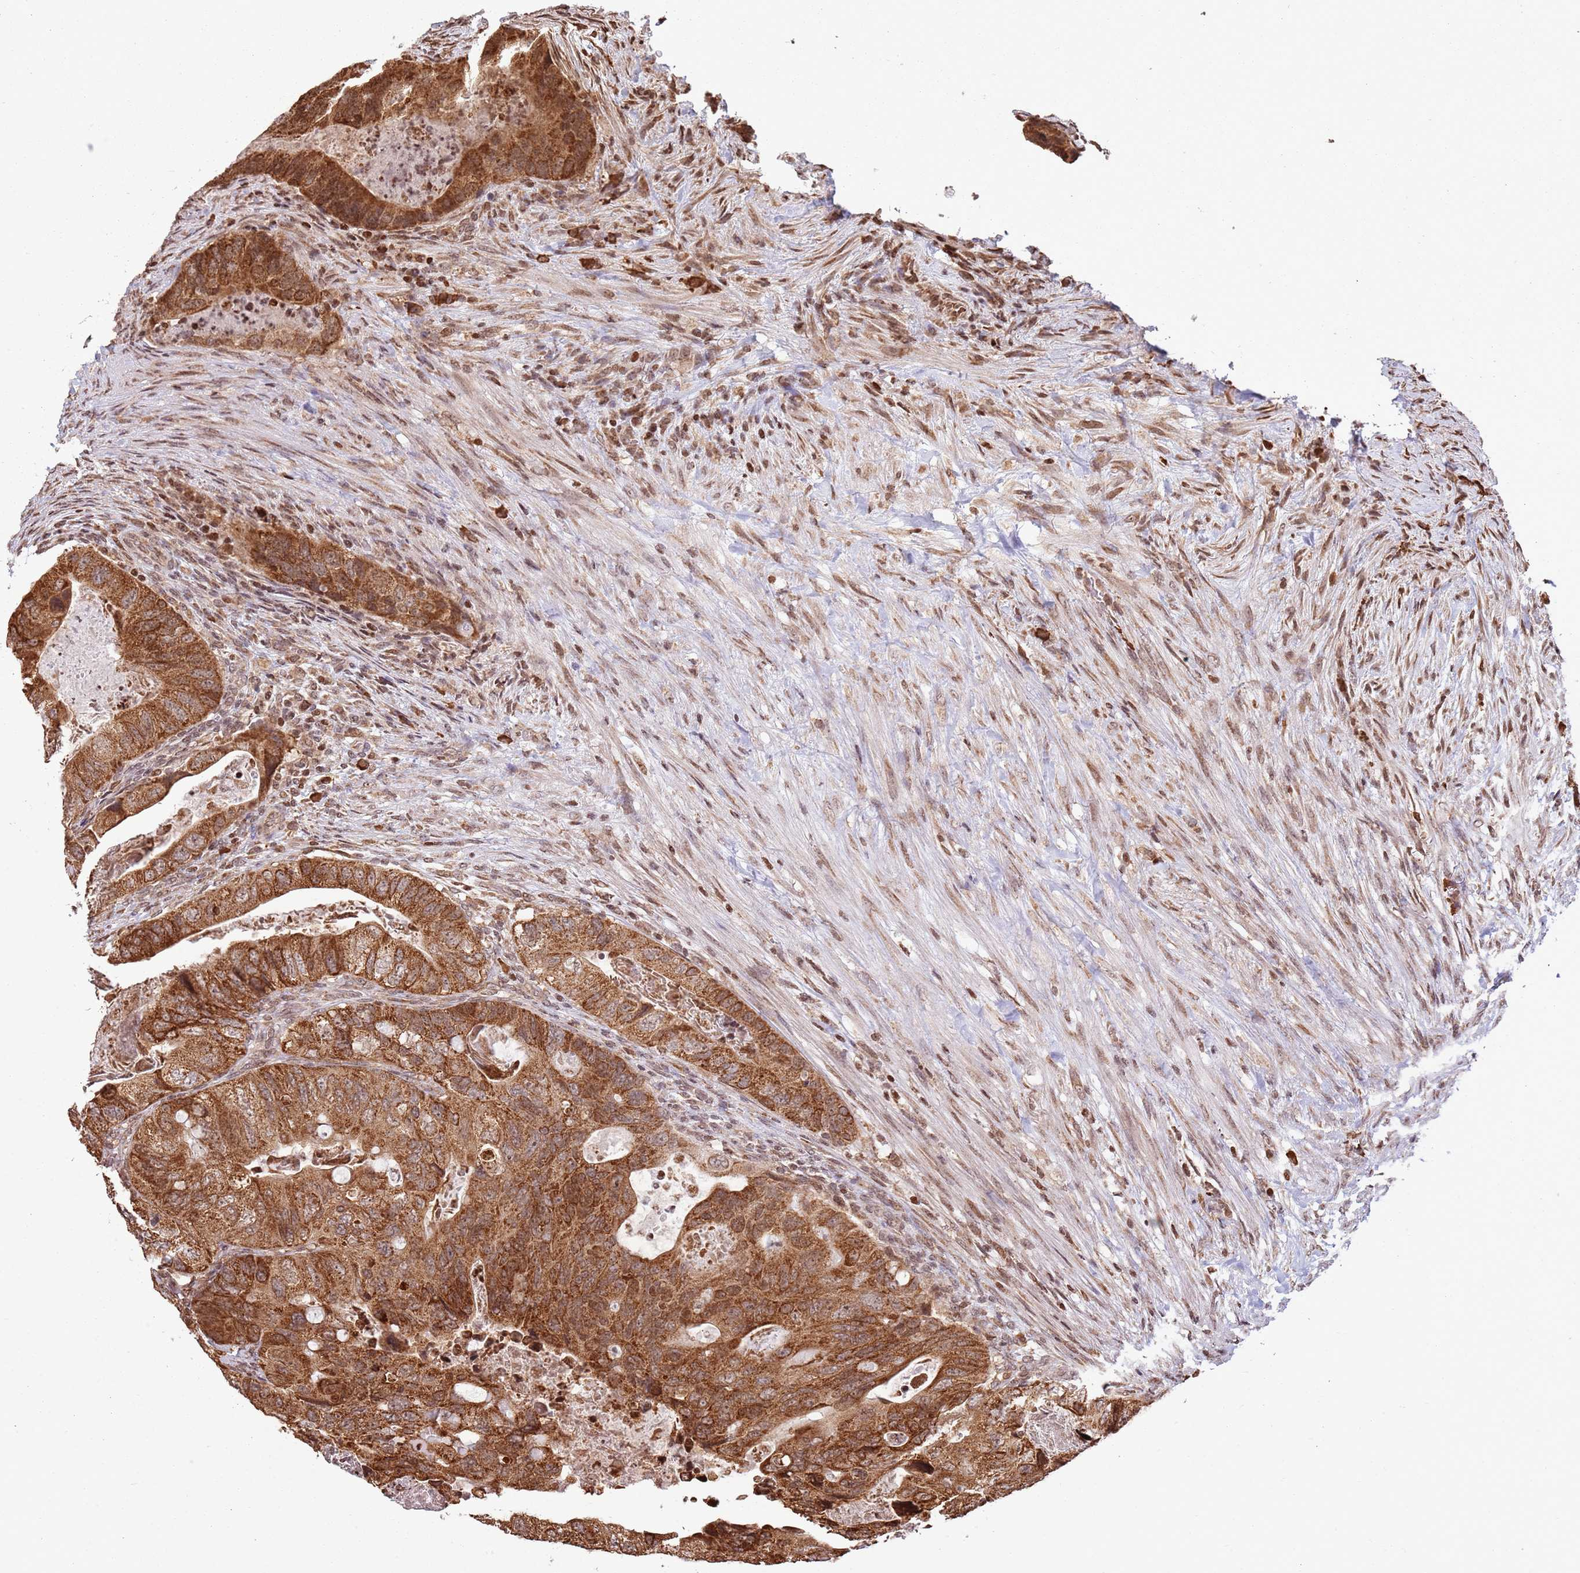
{"staining": {"intensity": "strong", "quantity": ">75%", "location": "cytoplasmic/membranous"}, "tissue": "colorectal cancer", "cell_type": "Tumor cells", "image_type": "cancer", "snomed": [{"axis": "morphology", "description": "Adenocarcinoma, NOS"}, {"axis": "topography", "description": "Rectum"}], "caption": "Adenocarcinoma (colorectal) tissue reveals strong cytoplasmic/membranous expression in approximately >75% of tumor cells, visualized by immunohistochemistry.", "gene": "SCAF1", "patient": {"sex": "male", "age": 63}}